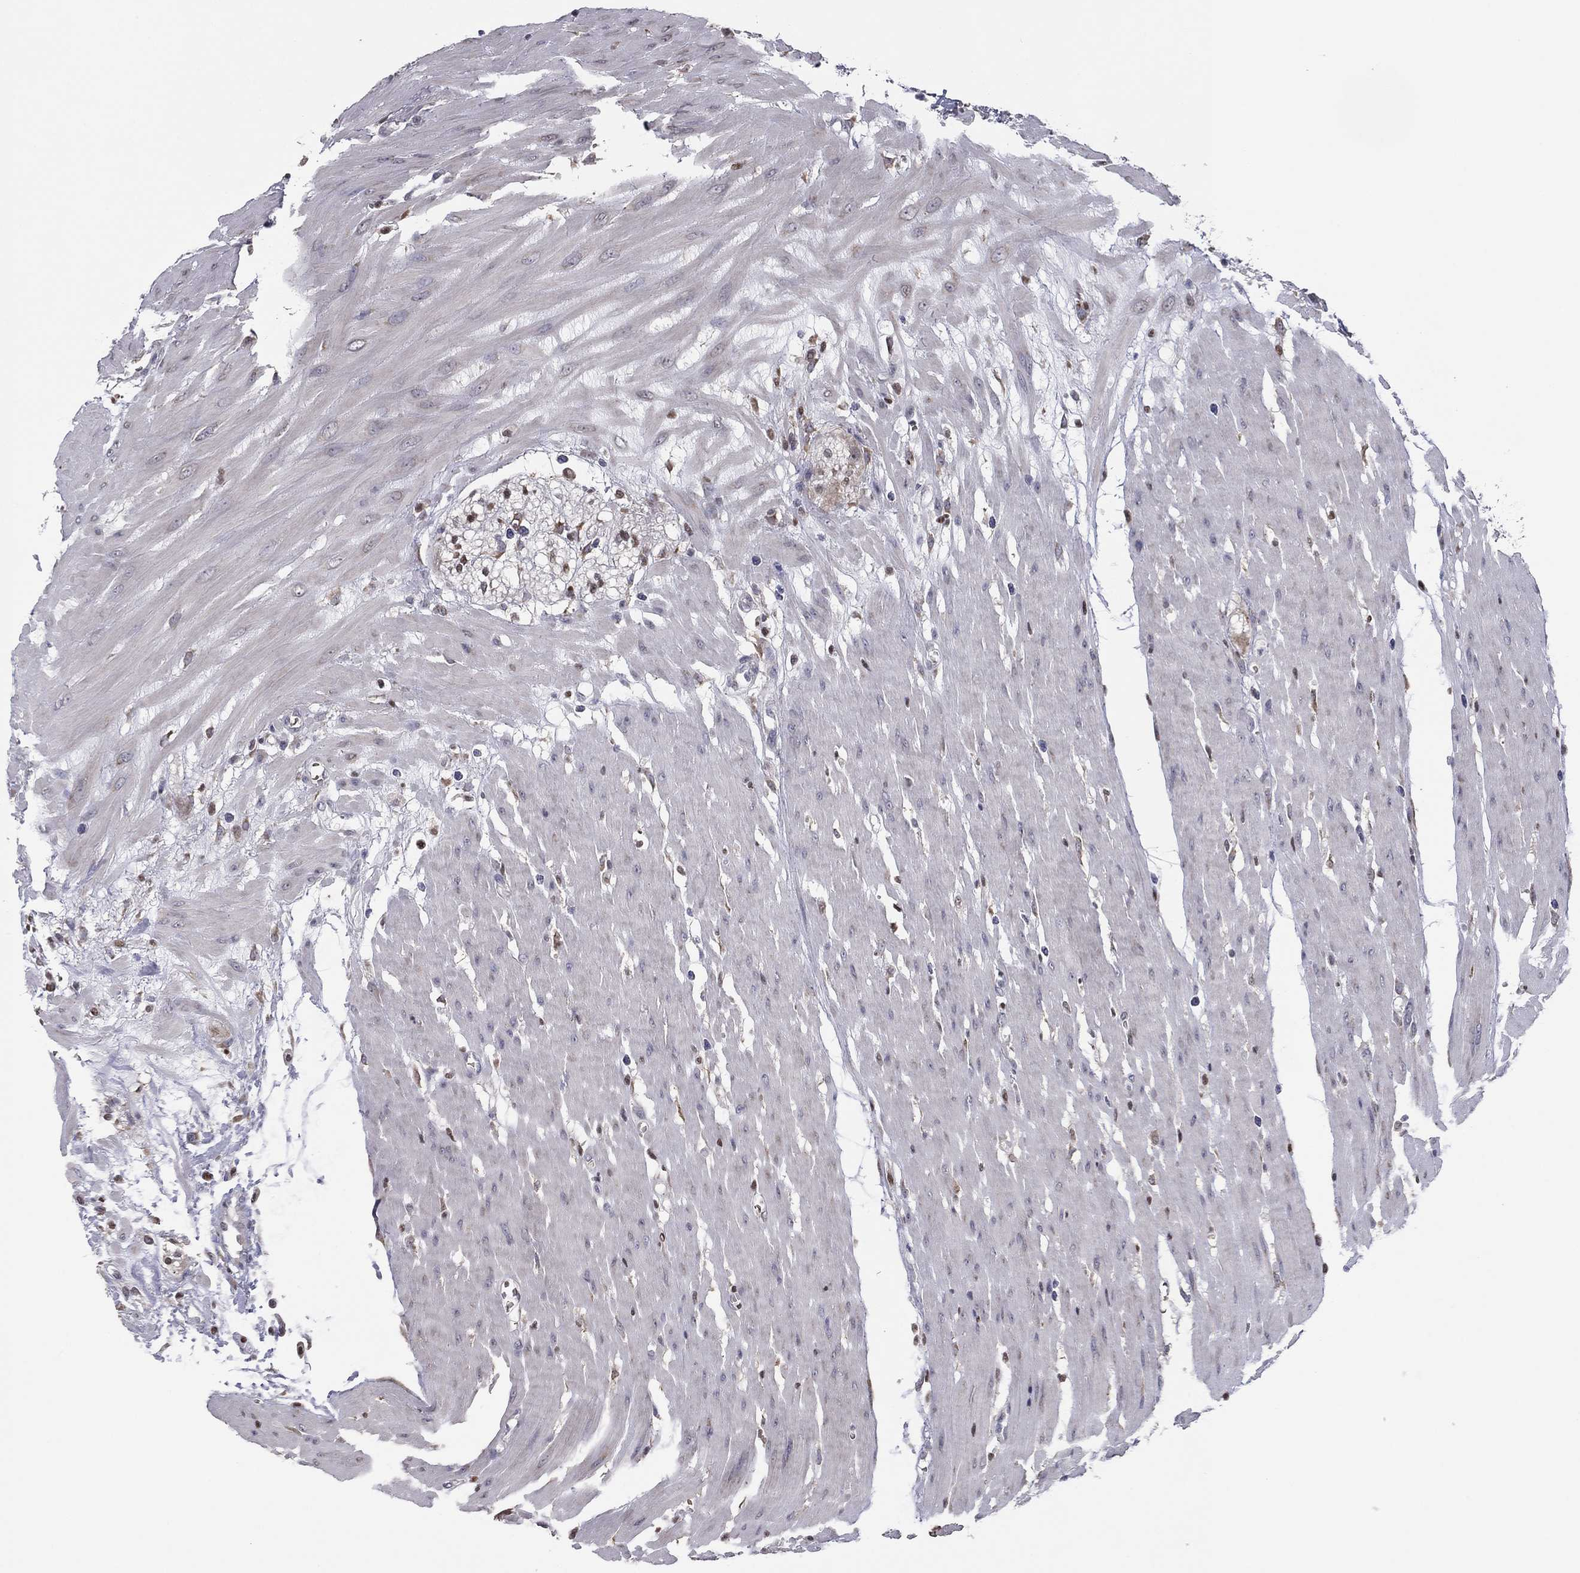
{"staining": {"intensity": "negative", "quantity": "none", "location": "none"}, "tissue": "colon", "cell_type": "Endothelial cells", "image_type": "normal", "snomed": [{"axis": "morphology", "description": "Normal tissue, NOS"}, {"axis": "morphology", "description": "Adenocarcinoma, NOS"}, {"axis": "topography", "description": "Colon"}], "caption": "A high-resolution image shows IHC staining of normal colon, which exhibits no significant staining in endothelial cells.", "gene": "HSPB2", "patient": {"sex": "male", "age": 65}}